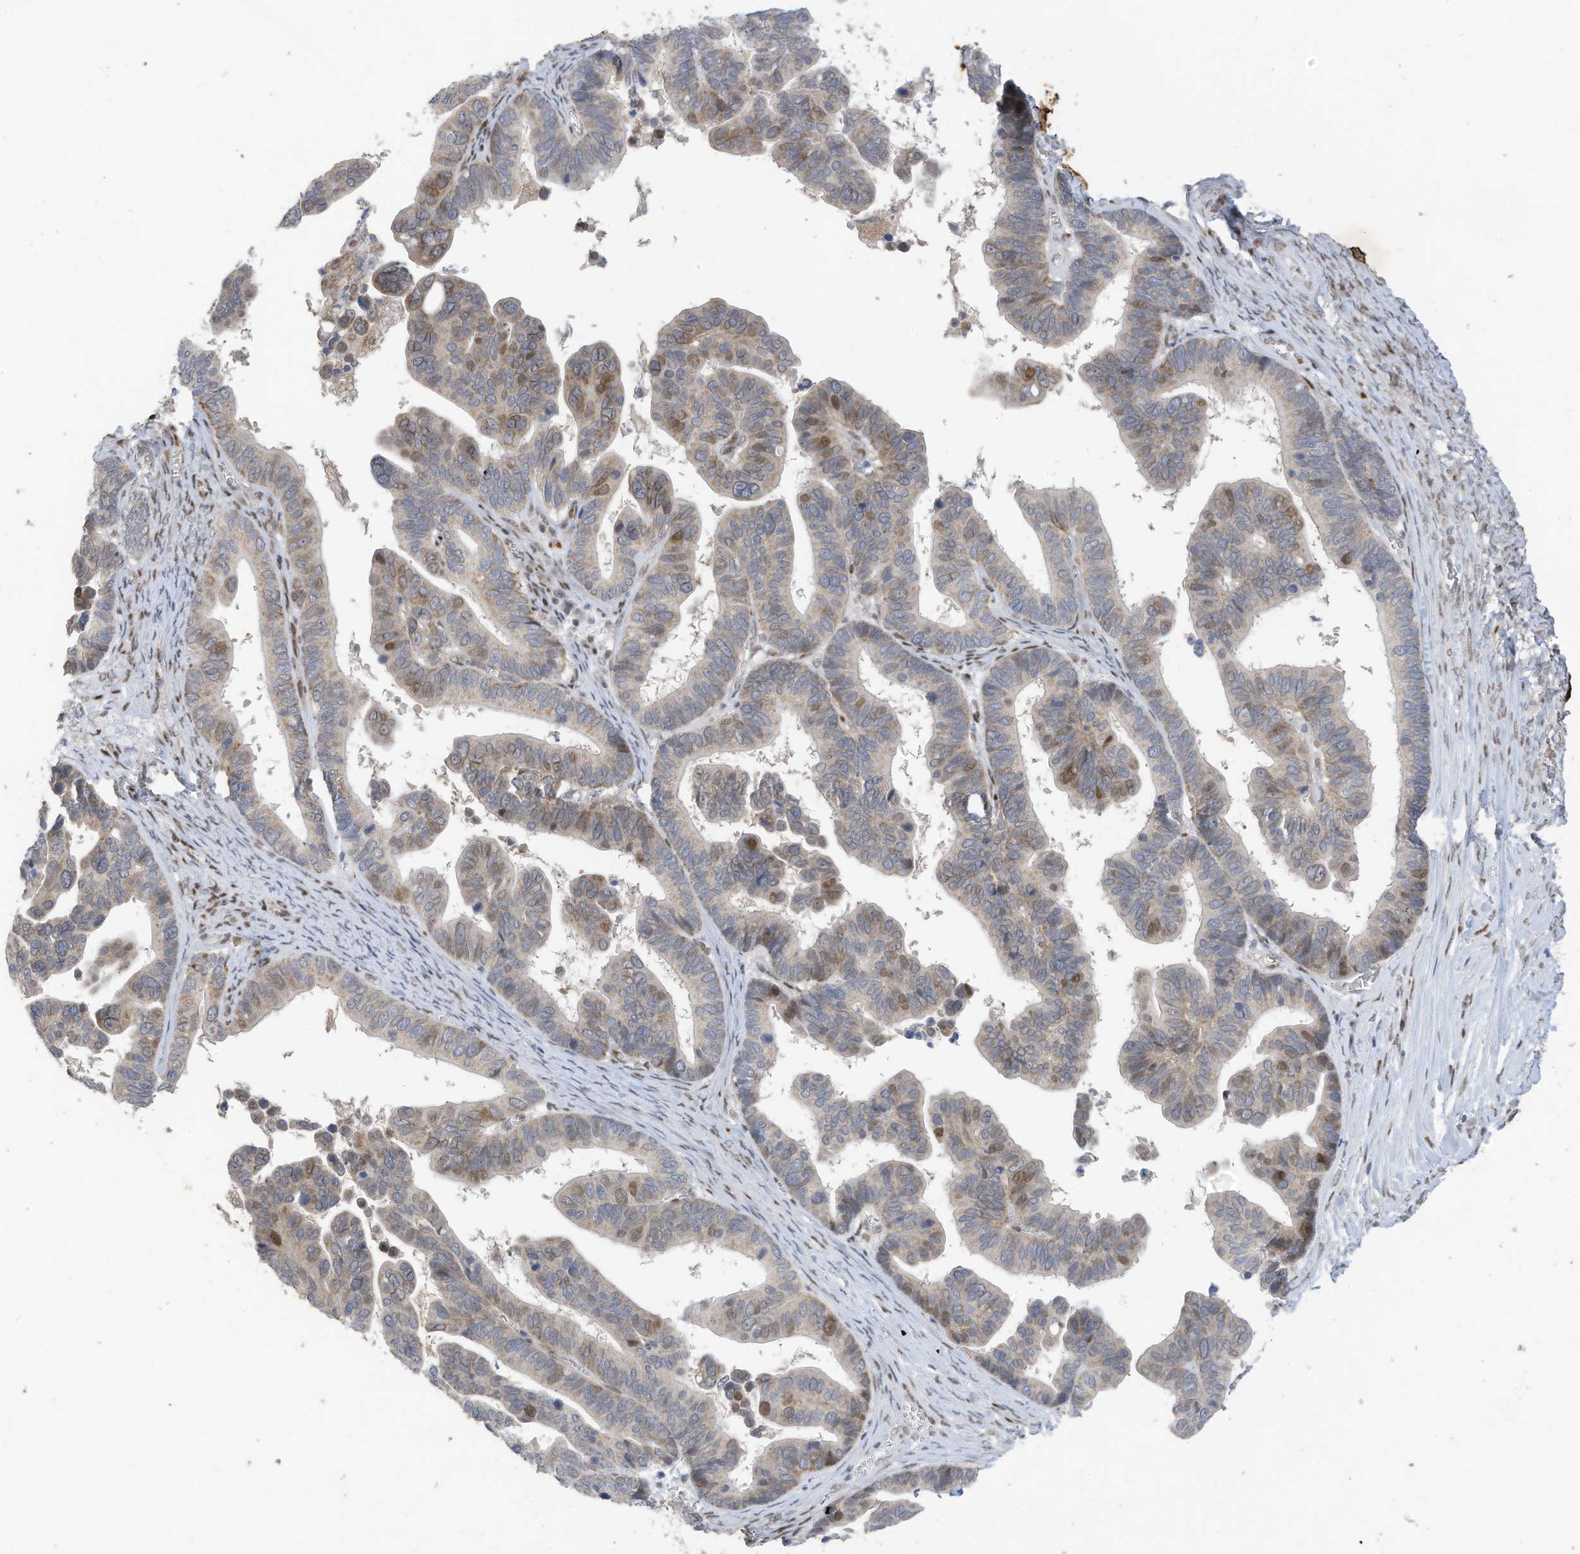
{"staining": {"intensity": "moderate", "quantity": "25%-75%", "location": "cytoplasmic/membranous,nuclear"}, "tissue": "ovarian cancer", "cell_type": "Tumor cells", "image_type": "cancer", "snomed": [{"axis": "morphology", "description": "Cystadenocarcinoma, serous, NOS"}, {"axis": "topography", "description": "Ovary"}], "caption": "A medium amount of moderate cytoplasmic/membranous and nuclear positivity is appreciated in approximately 25%-75% of tumor cells in ovarian cancer tissue.", "gene": "RABL3", "patient": {"sex": "female", "age": 56}}